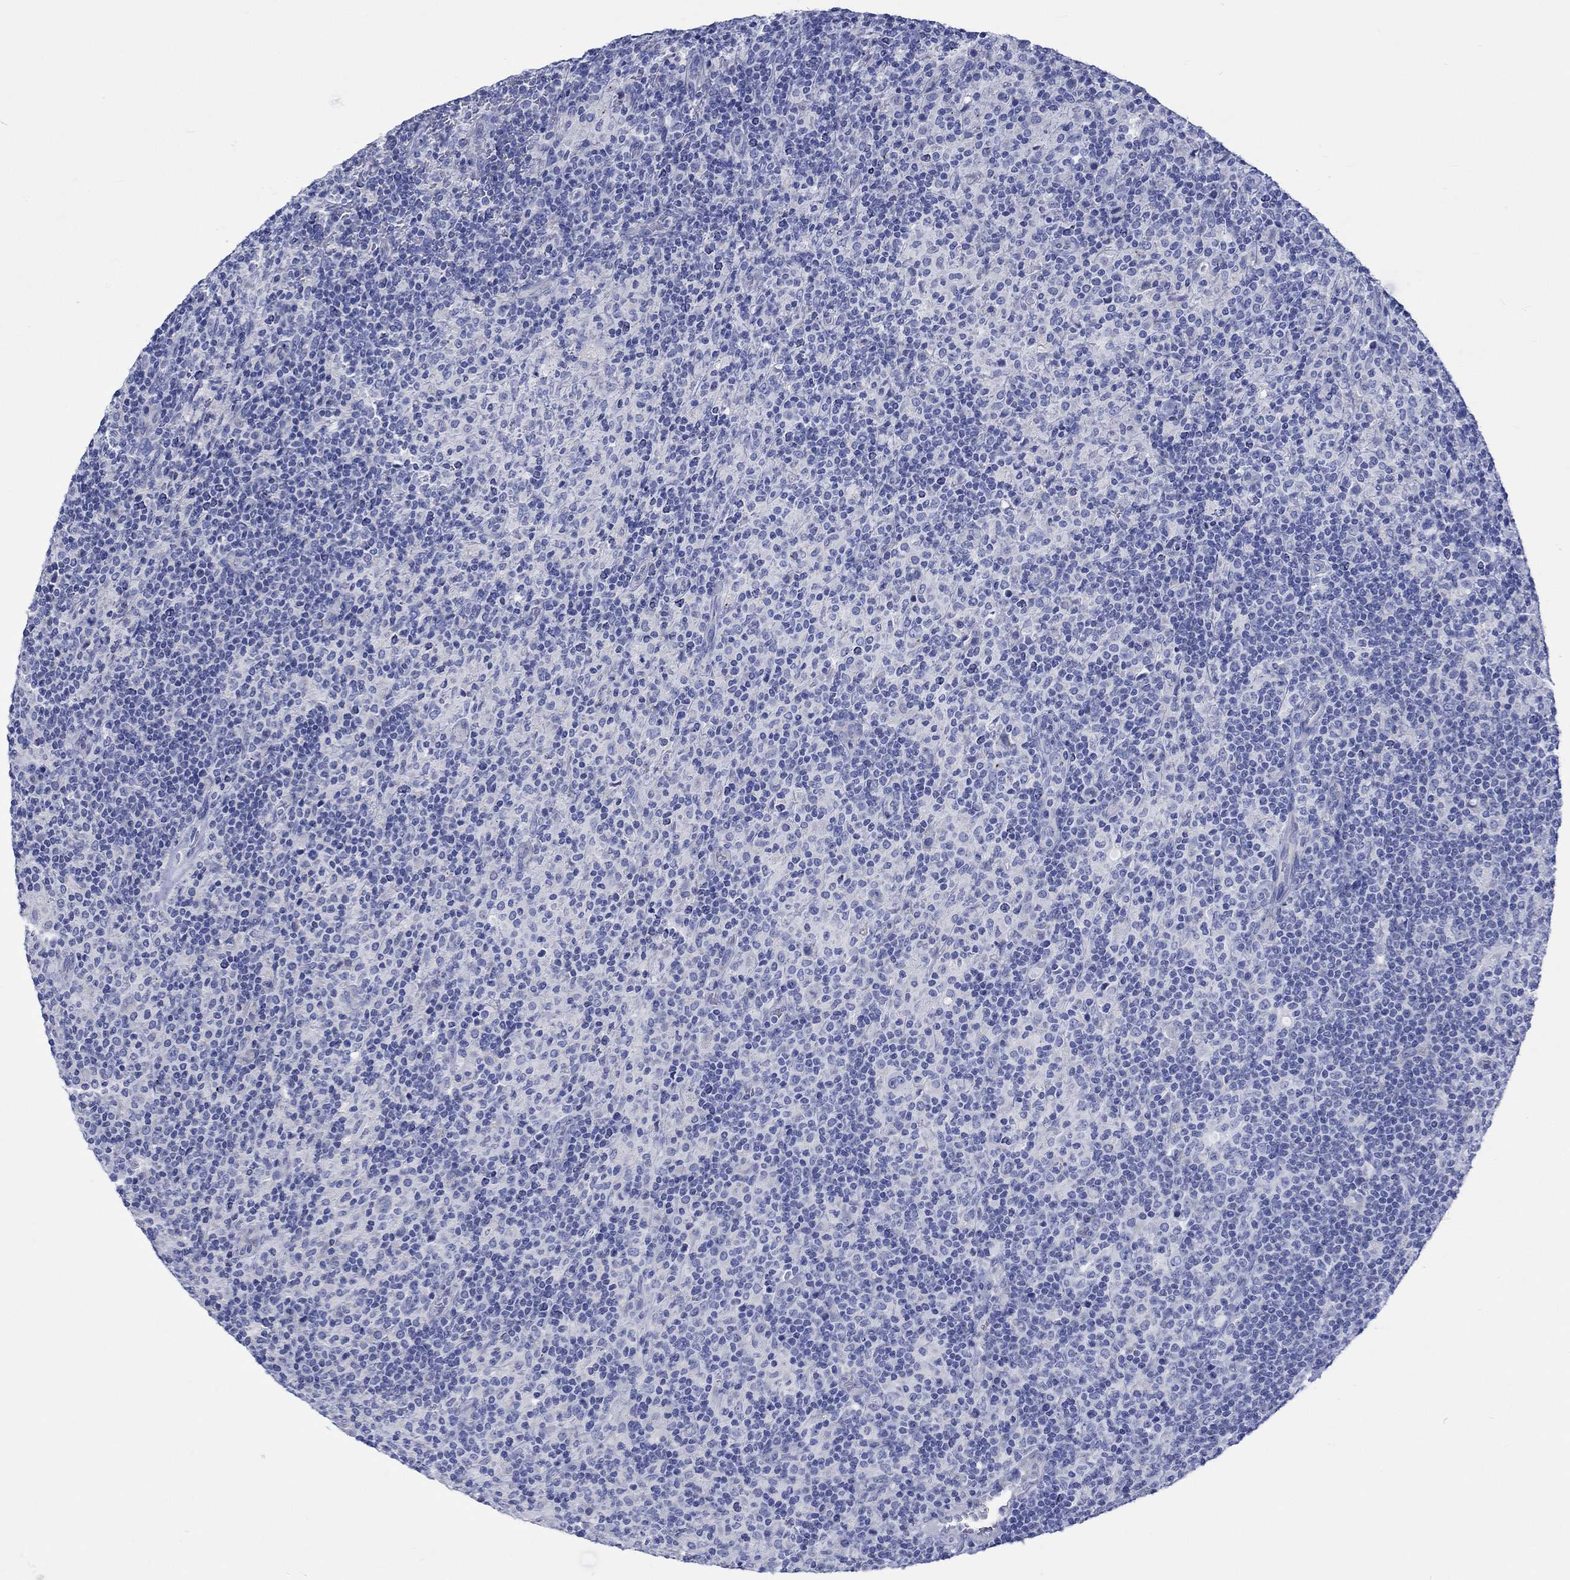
{"staining": {"intensity": "negative", "quantity": "none", "location": "none"}, "tissue": "lymphoma", "cell_type": "Tumor cells", "image_type": "cancer", "snomed": [{"axis": "morphology", "description": "Hodgkin's disease, NOS"}, {"axis": "topography", "description": "Lymph node"}], "caption": "Tumor cells show no significant protein positivity in Hodgkin's disease.", "gene": "CPLX2", "patient": {"sex": "male", "age": 70}}